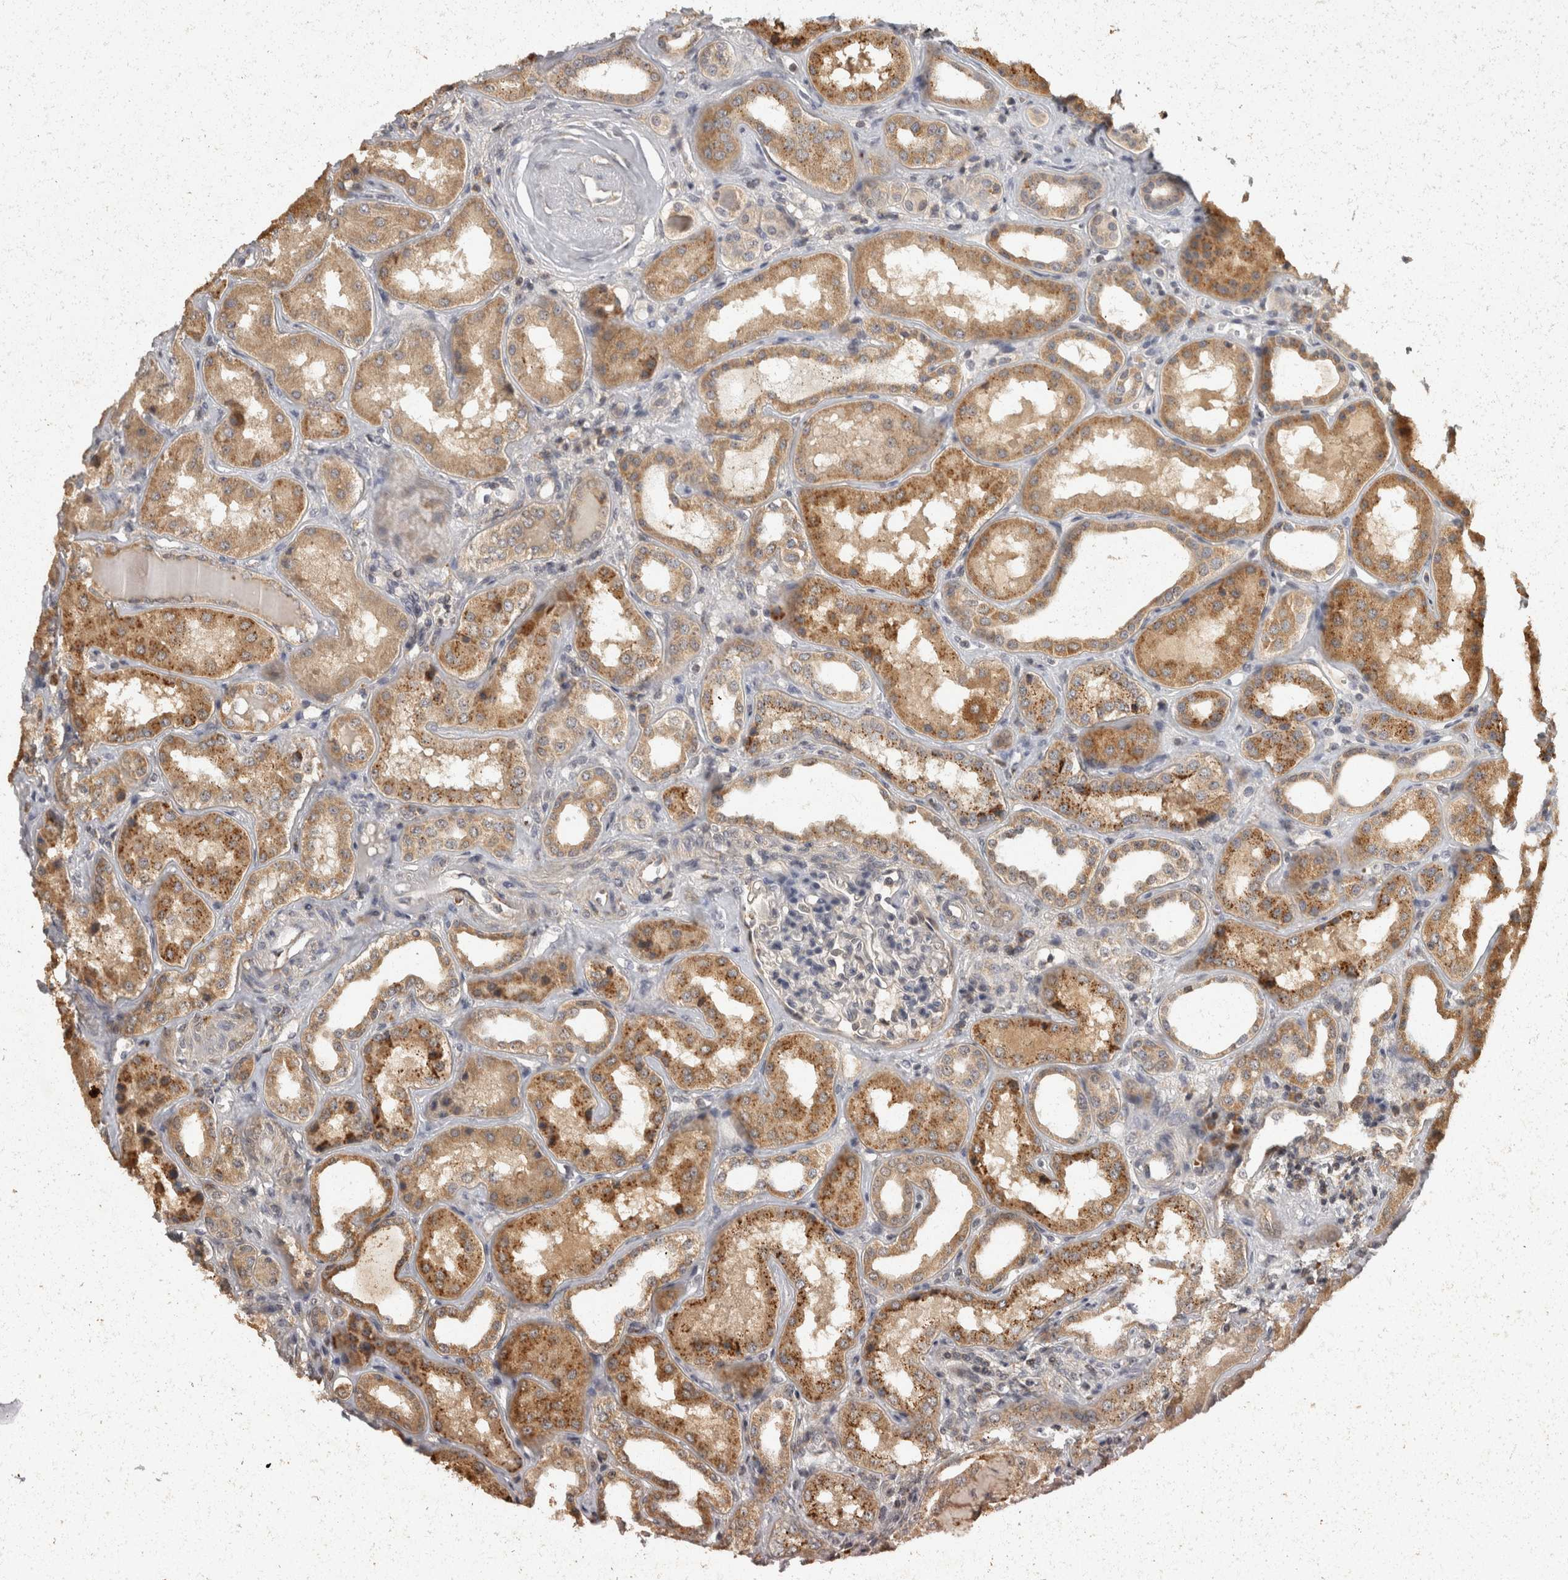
{"staining": {"intensity": "weak", "quantity": "<25%", "location": "cytoplasmic/membranous"}, "tissue": "kidney", "cell_type": "Cells in glomeruli", "image_type": "normal", "snomed": [{"axis": "morphology", "description": "Normal tissue, NOS"}, {"axis": "topography", "description": "Kidney"}], "caption": "This is a micrograph of immunohistochemistry (IHC) staining of normal kidney, which shows no staining in cells in glomeruli.", "gene": "ACAT2", "patient": {"sex": "female", "age": 56}}